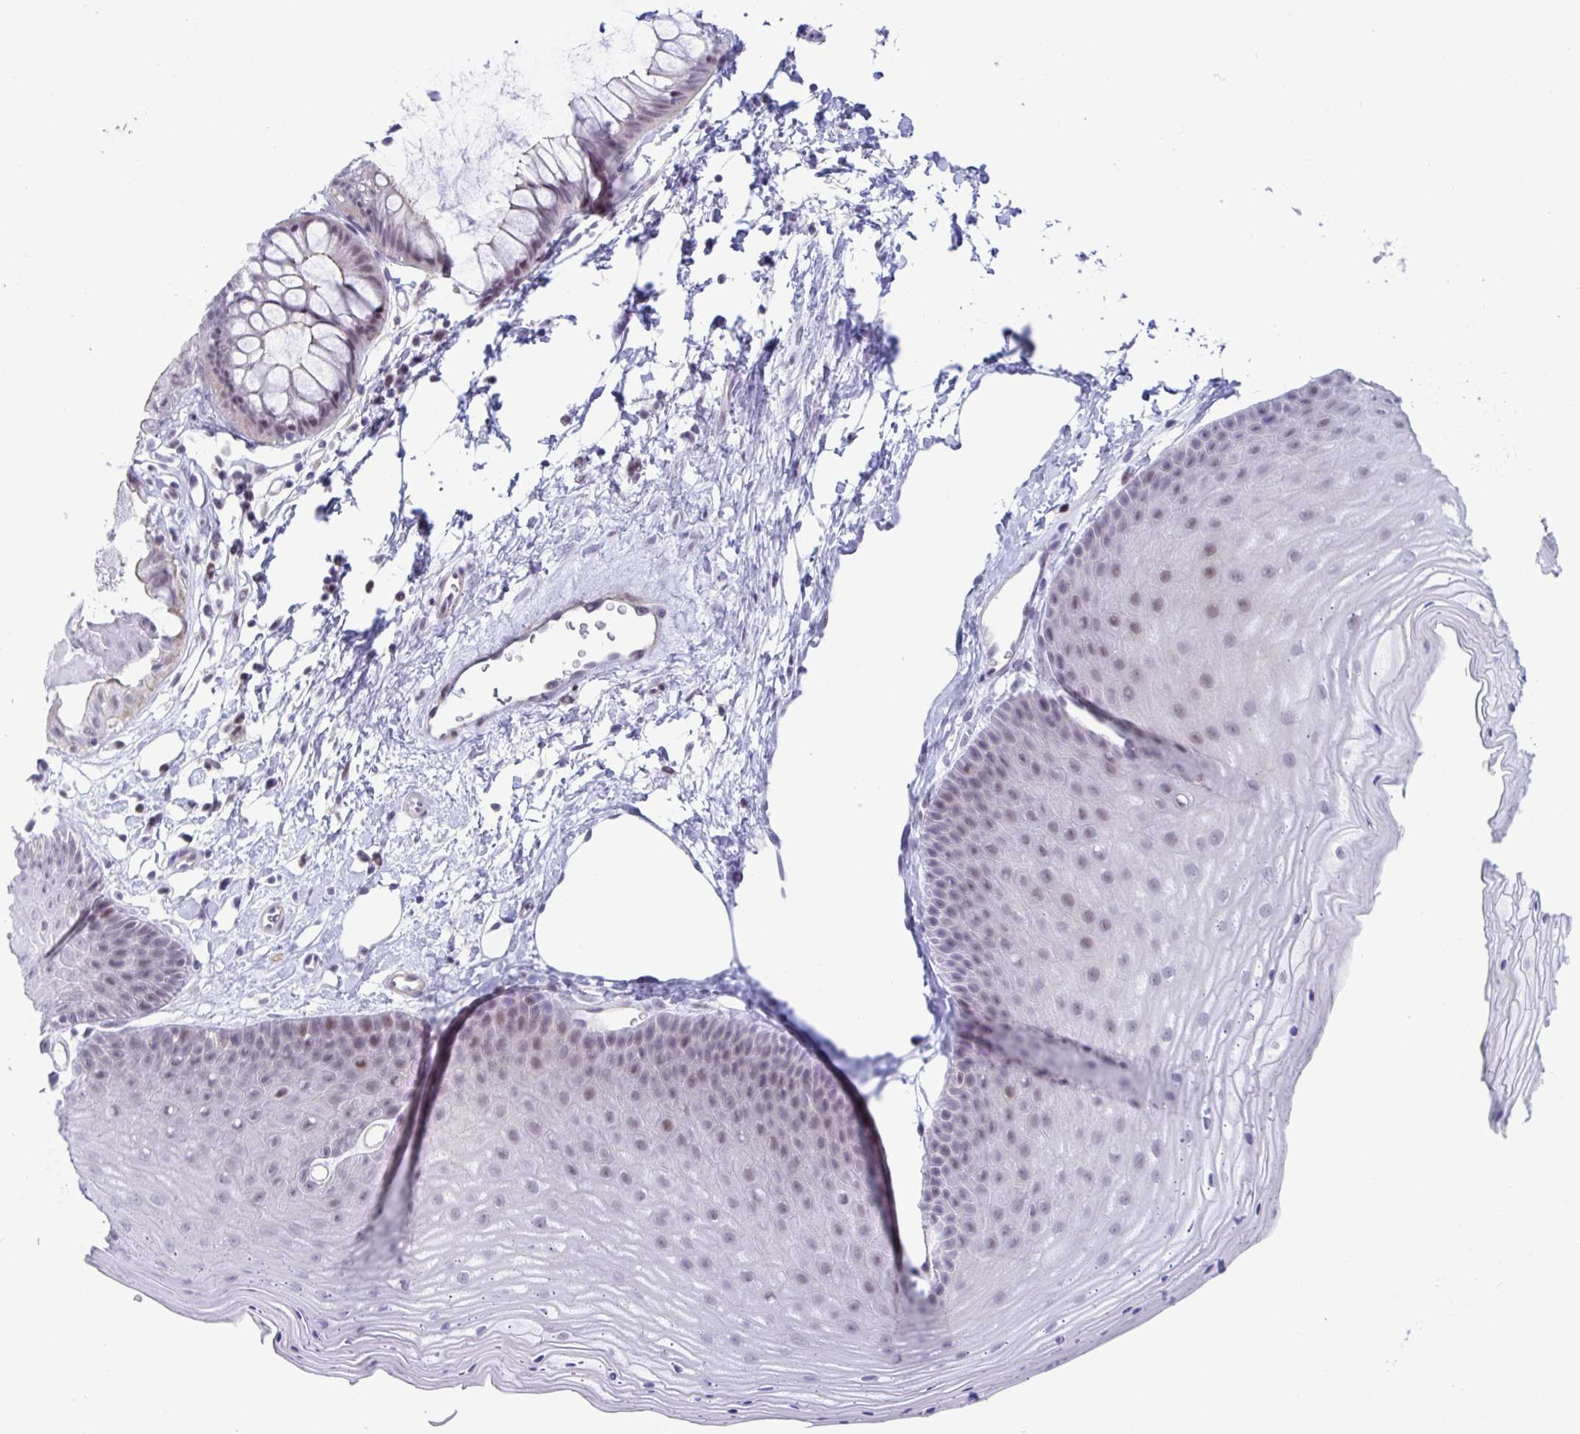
{"staining": {"intensity": "weak", "quantity": "<25%", "location": "cytoplasmic/membranous,nuclear"}, "tissue": "skin", "cell_type": "Epidermal cells", "image_type": "normal", "snomed": [{"axis": "morphology", "description": "Normal tissue, NOS"}, {"axis": "topography", "description": "Anal"}], "caption": "Skin was stained to show a protein in brown. There is no significant expression in epidermal cells.", "gene": "WDR72", "patient": {"sex": "male", "age": 53}}